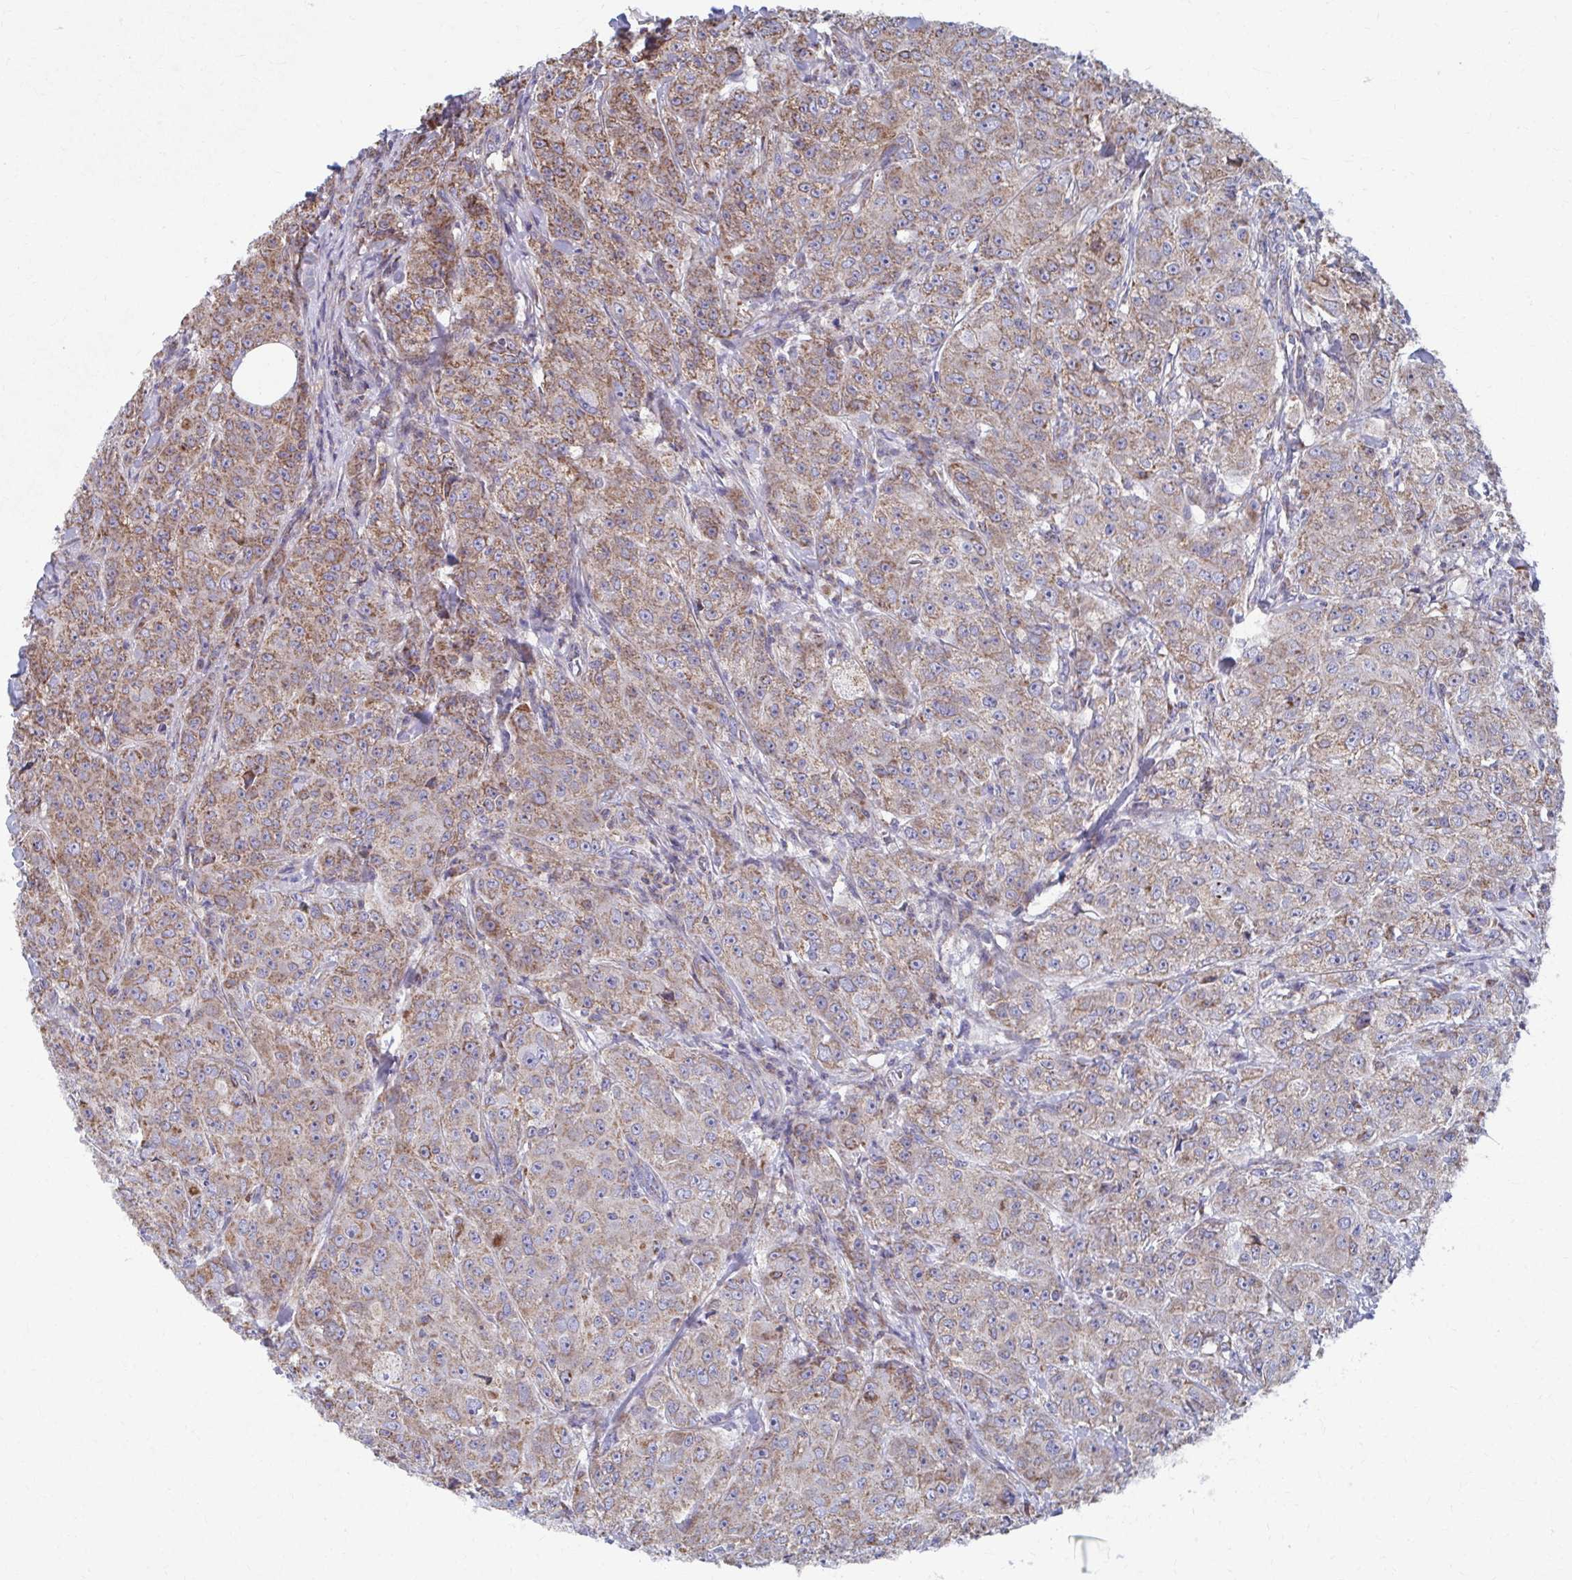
{"staining": {"intensity": "moderate", "quantity": ">75%", "location": "cytoplasmic/membranous"}, "tissue": "breast cancer", "cell_type": "Tumor cells", "image_type": "cancer", "snomed": [{"axis": "morphology", "description": "Normal tissue, NOS"}, {"axis": "morphology", "description": "Duct carcinoma"}, {"axis": "topography", "description": "Breast"}], "caption": "Immunohistochemical staining of infiltrating ductal carcinoma (breast) shows medium levels of moderate cytoplasmic/membranous staining in approximately >75% of tumor cells.", "gene": "RCC1L", "patient": {"sex": "female", "age": 43}}